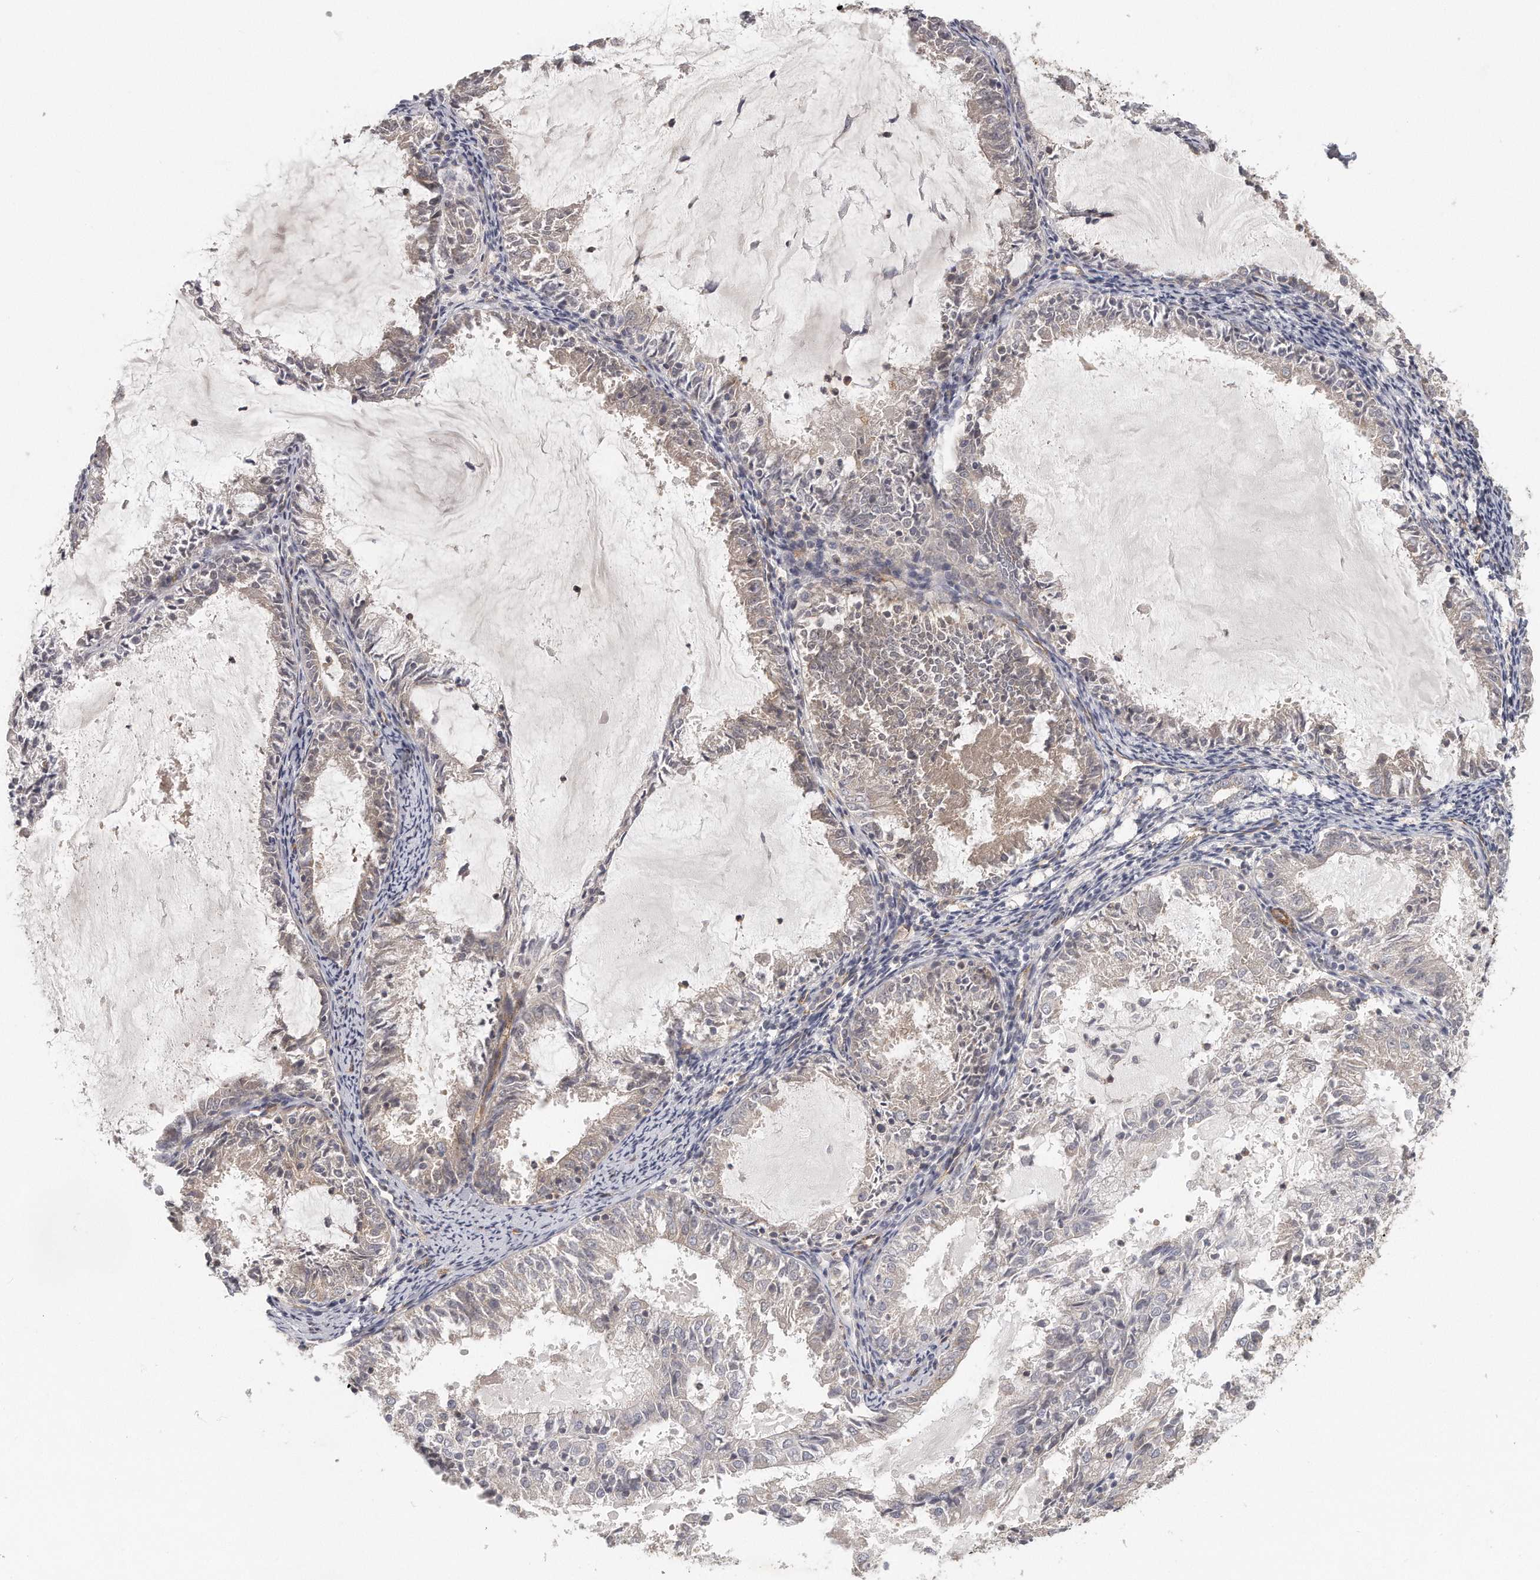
{"staining": {"intensity": "weak", "quantity": "25%-75%", "location": "cytoplasmic/membranous"}, "tissue": "endometrial cancer", "cell_type": "Tumor cells", "image_type": "cancer", "snomed": [{"axis": "morphology", "description": "Adenocarcinoma, NOS"}, {"axis": "topography", "description": "Endometrium"}], "caption": "IHC of endometrial cancer (adenocarcinoma) displays low levels of weak cytoplasmic/membranous expression in approximately 25%-75% of tumor cells.", "gene": "MTERF4", "patient": {"sex": "female", "age": 57}}